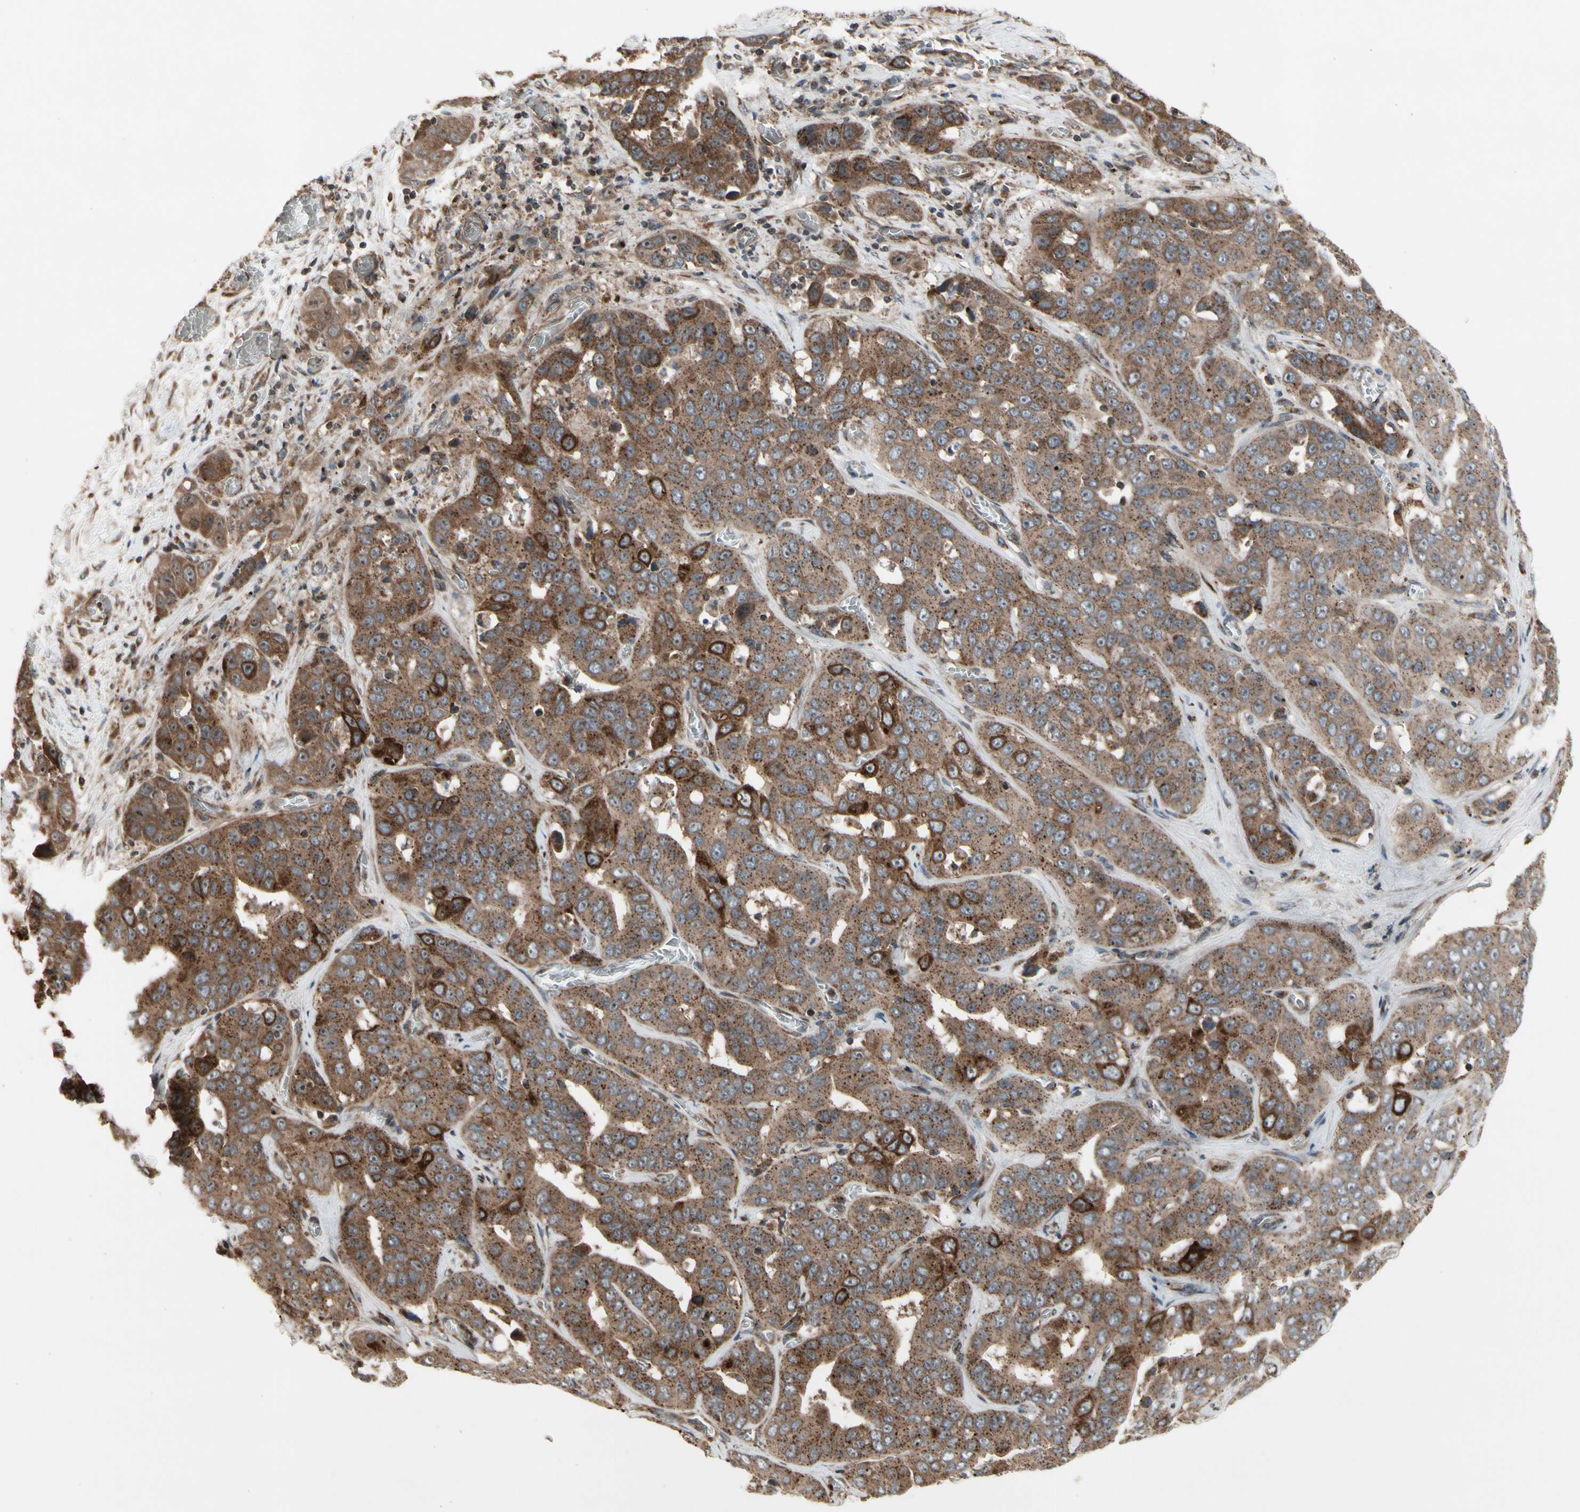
{"staining": {"intensity": "strong", "quantity": ">75%", "location": "cytoplasmic/membranous"}, "tissue": "liver cancer", "cell_type": "Tumor cells", "image_type": "cancer", "snomed": [{"axis": "morphology", "description": "Cholangiocarcinoma"}, {"axis": "topography", "description": "Liver"}], "caption": "This micrograph exhibits immunohistochemistry (IHC) staining of liver cancer, with high strong cytoplasmic/membranous staining in about >75% of tumor cells.", "gene": "SLC39A9", "patient": {"sex": "female", "age": 52}}